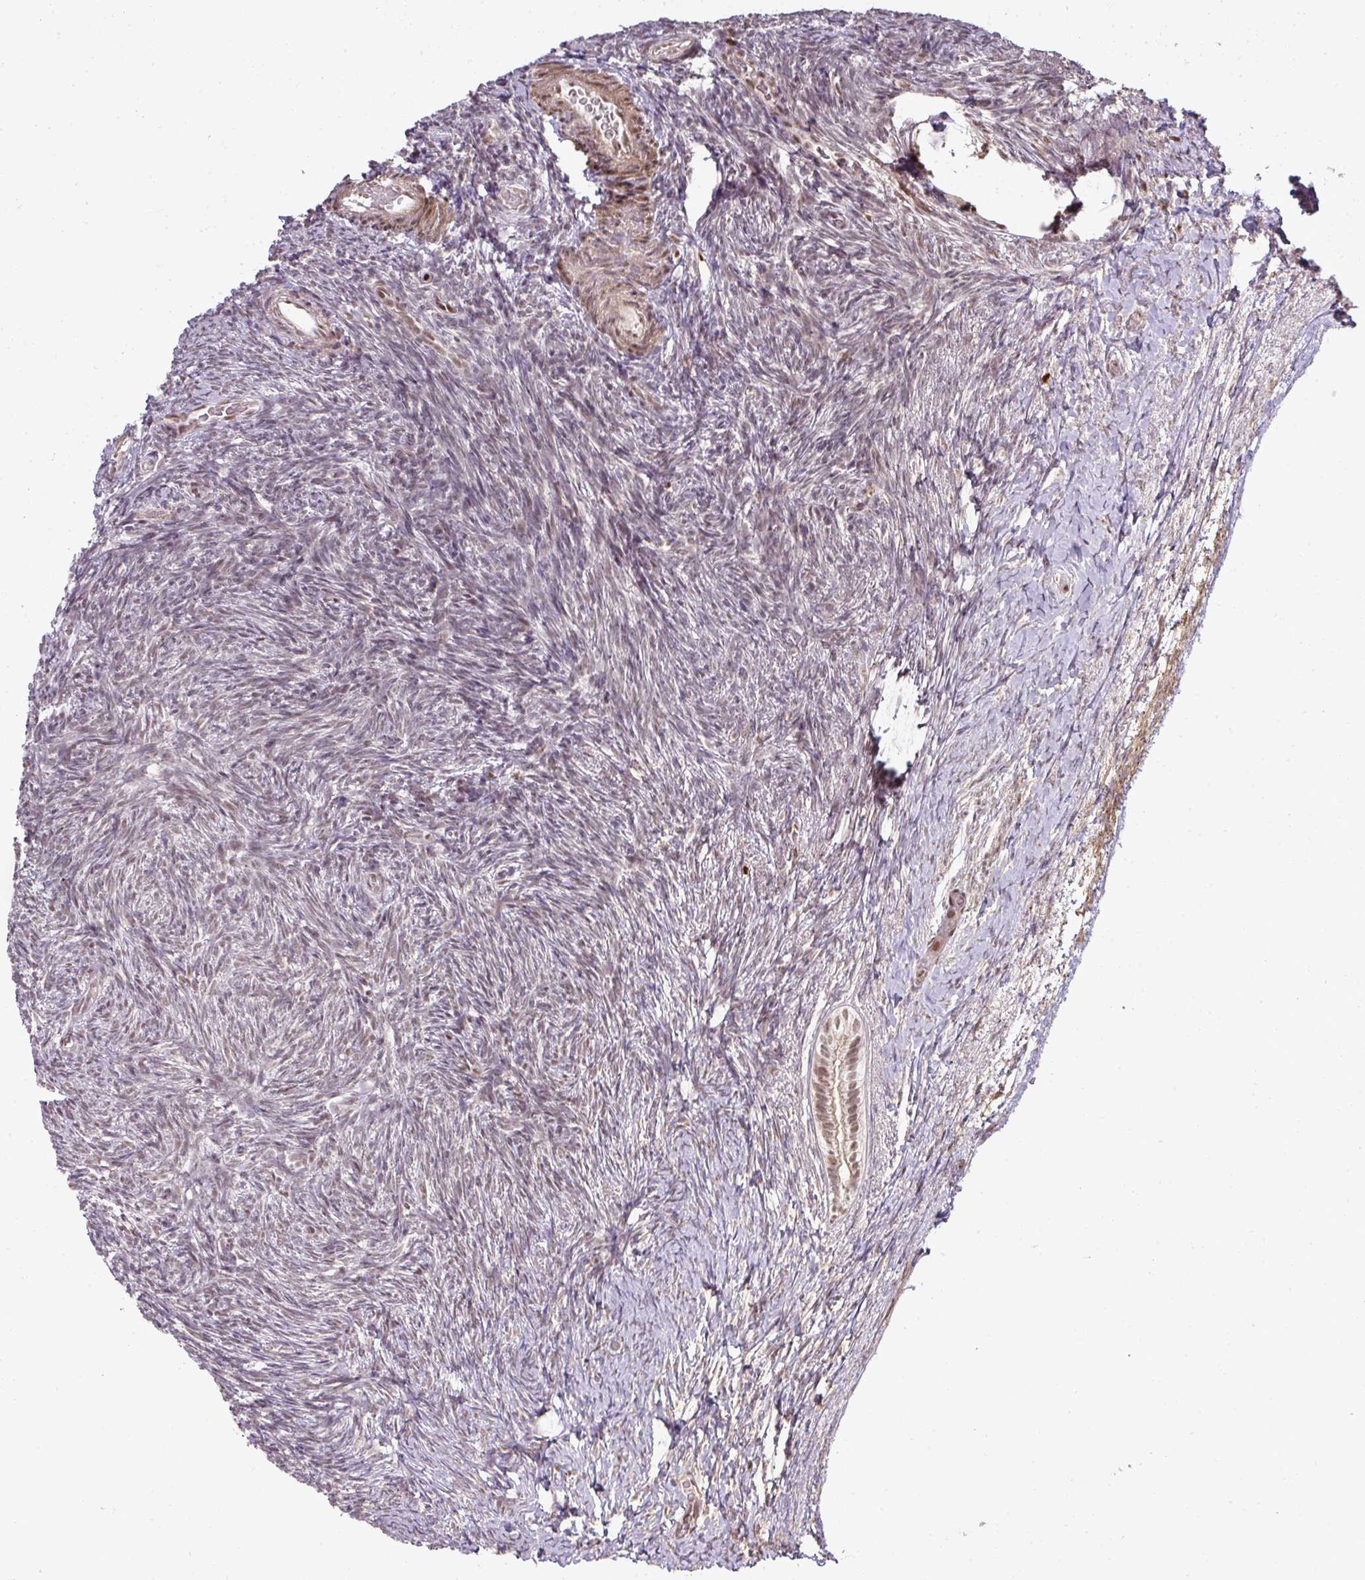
{"staining": {"intensity": "moderate", "quantity": ">75%", "location": "nuclear"}, "tissue": "ovary", "cell_type": "Follicle cells", "image_type": "normal", "snomed": [{"axis": "morphology", "description": "Normal tissue, NOS"}, {"axis": "topography", "description": "Ovary"}], "caption": "Immunohistochemical staining of benign human ovary shows medium levels of moderate nuclear positivity in about >75% of follicle cells. (DAB IHC with brightfield microscopy, high magnification).", "gene": "GPRIN2", "patient": {"sex": "female", "age": 39}}